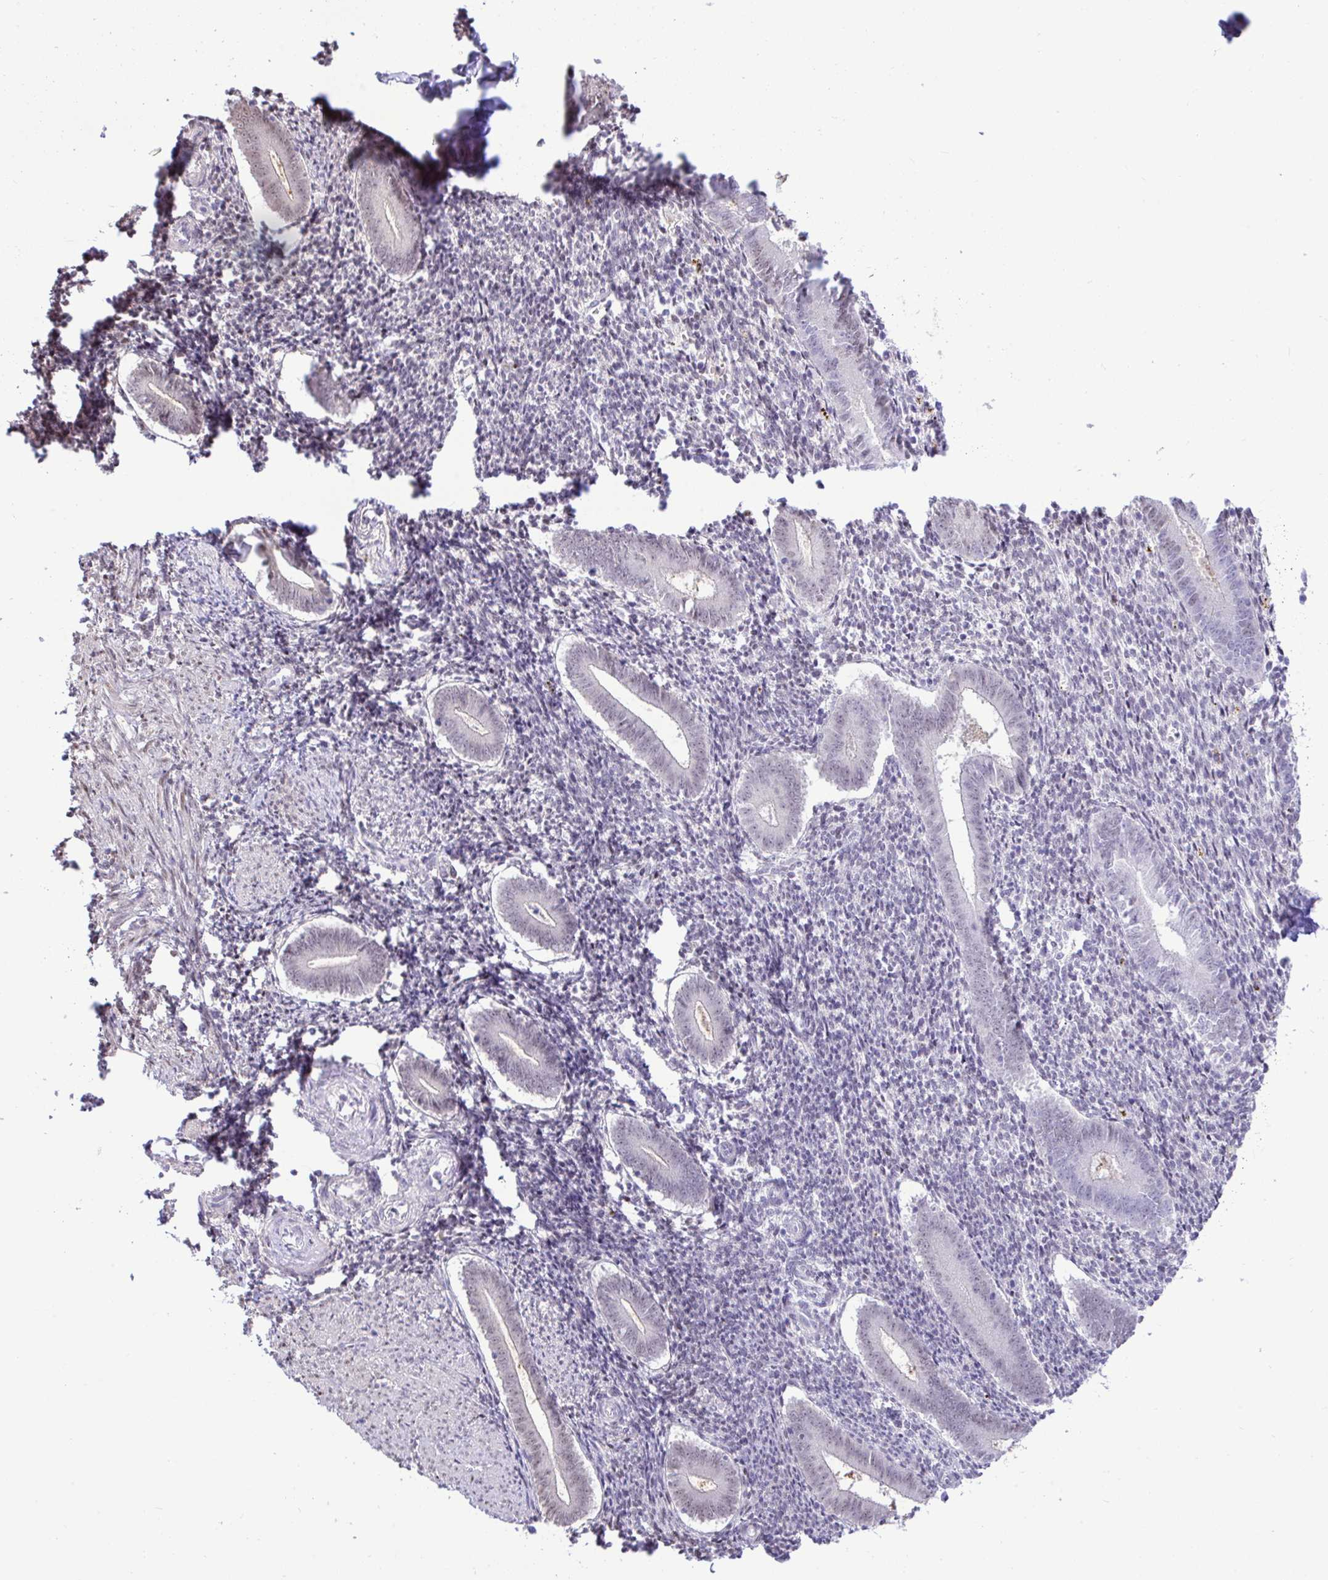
{"staining": {"intensity": "negative", "quantity": "none", "location": "none"}, "tissue": "endometrium", "cell_type": "Cells in endometrial stroma", "image_type": "normal", "snomed": [{"axis": "morphology", "description": "Normal tissue, NOS"}, {"axis": "topography", "description": "Endometrium"}], "caption": "This is an IHC image of benign endometrium. There is no expression in cells in endometrial stroma.", "gene": "ZNF485", "patient": {"sex": "female", "age": 25}}